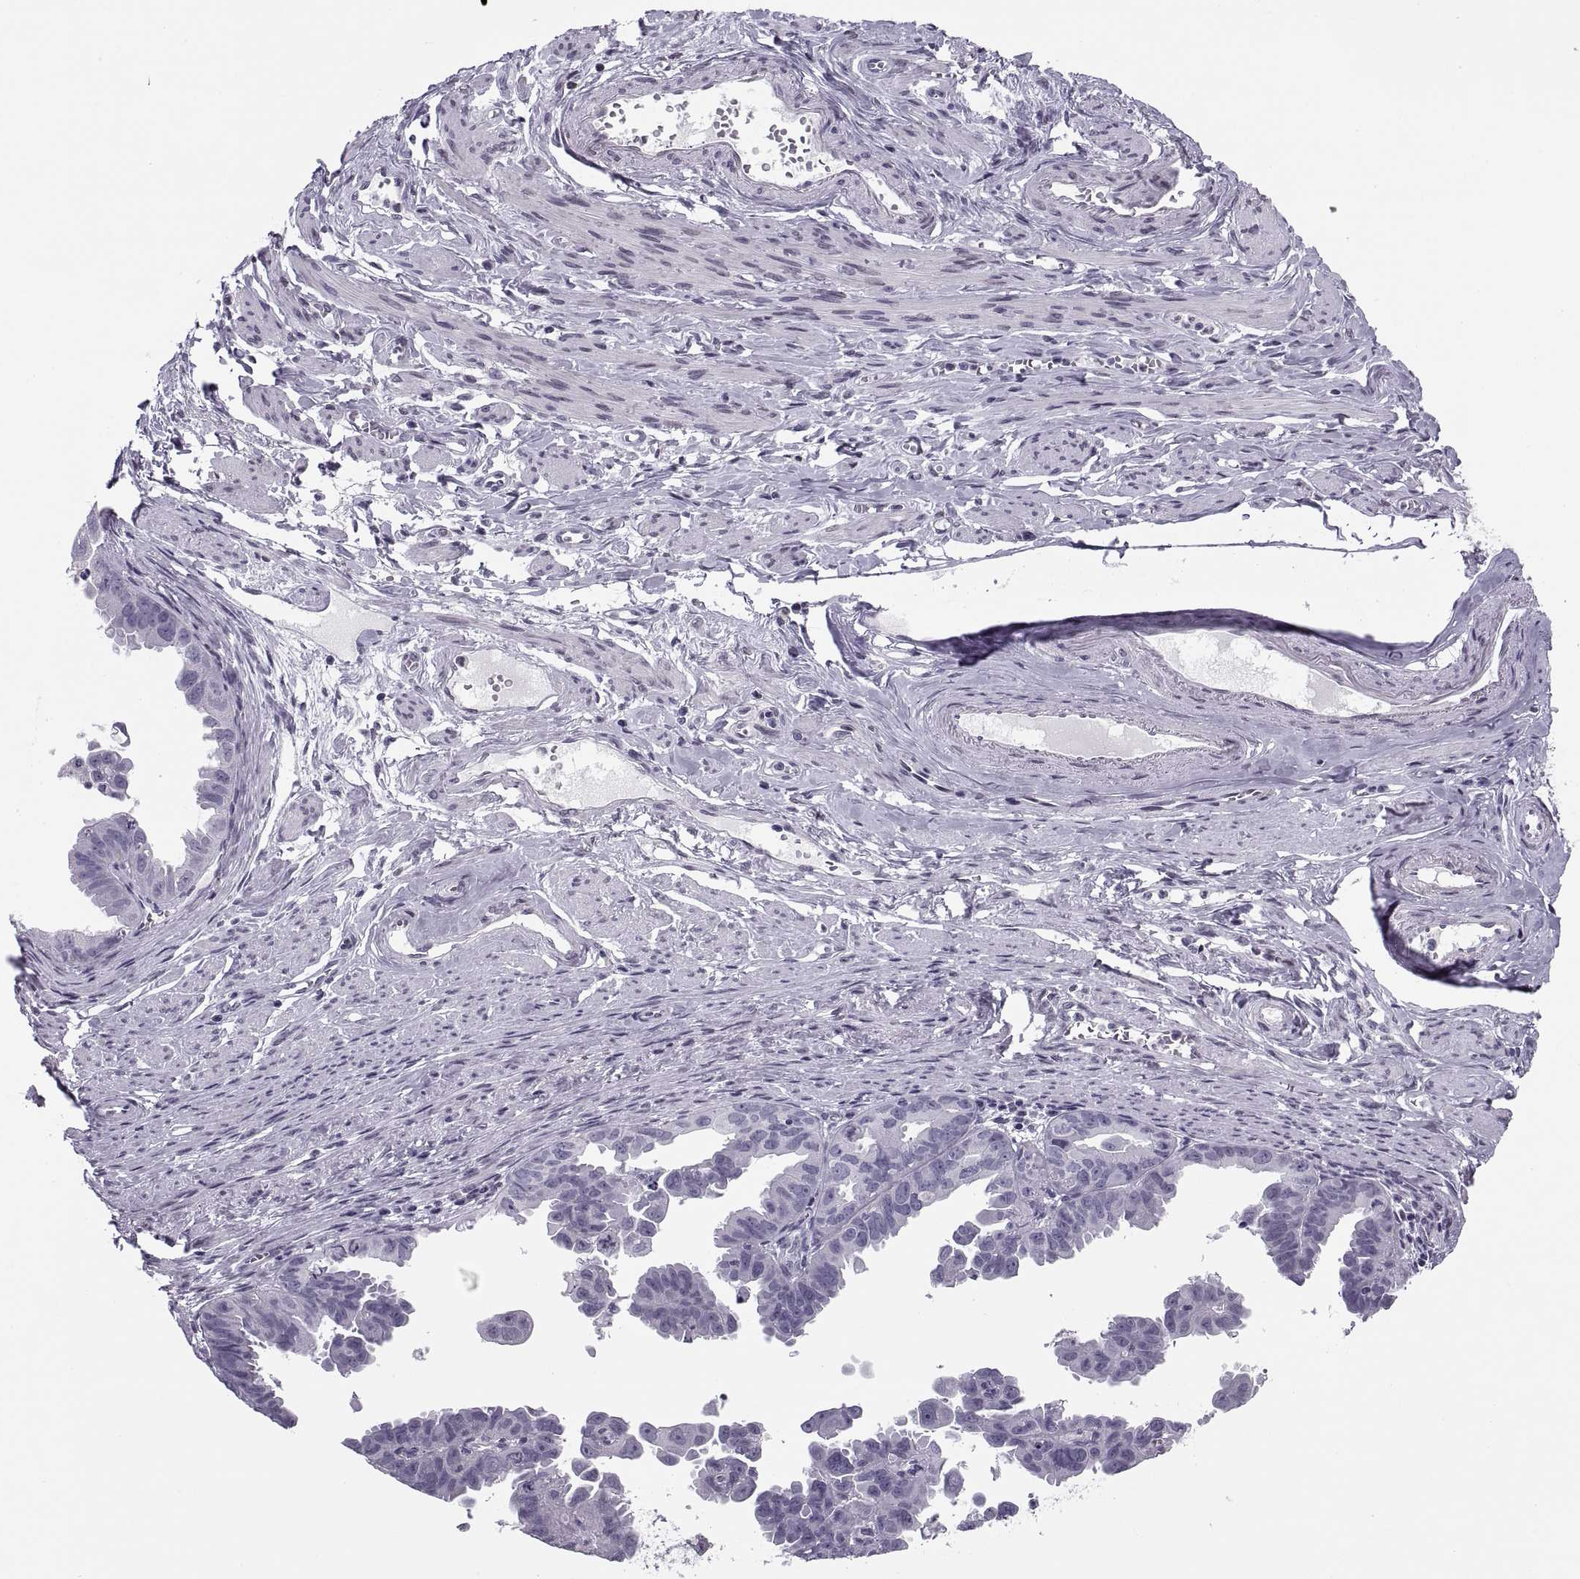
{"staining": {"intensity": "negative", "quantity": "none", "location": "none"}, "tissue": "ovarian cancer", "cell_type": "Tumor cells", "image_type": "cancer", "snomed": [{"axis": "morphology", "description": "Carcinoma, endometroid"}, {"axis": "topography", "description": "Ovary"}], "caption": "DAB (3,3'-diaminobenzidine) immunohistochemical staining of ovarian cancer shows no significant expression in tumor cells.", "gene": "H1-8", "patient": {"sex": "female", "age": 85}}